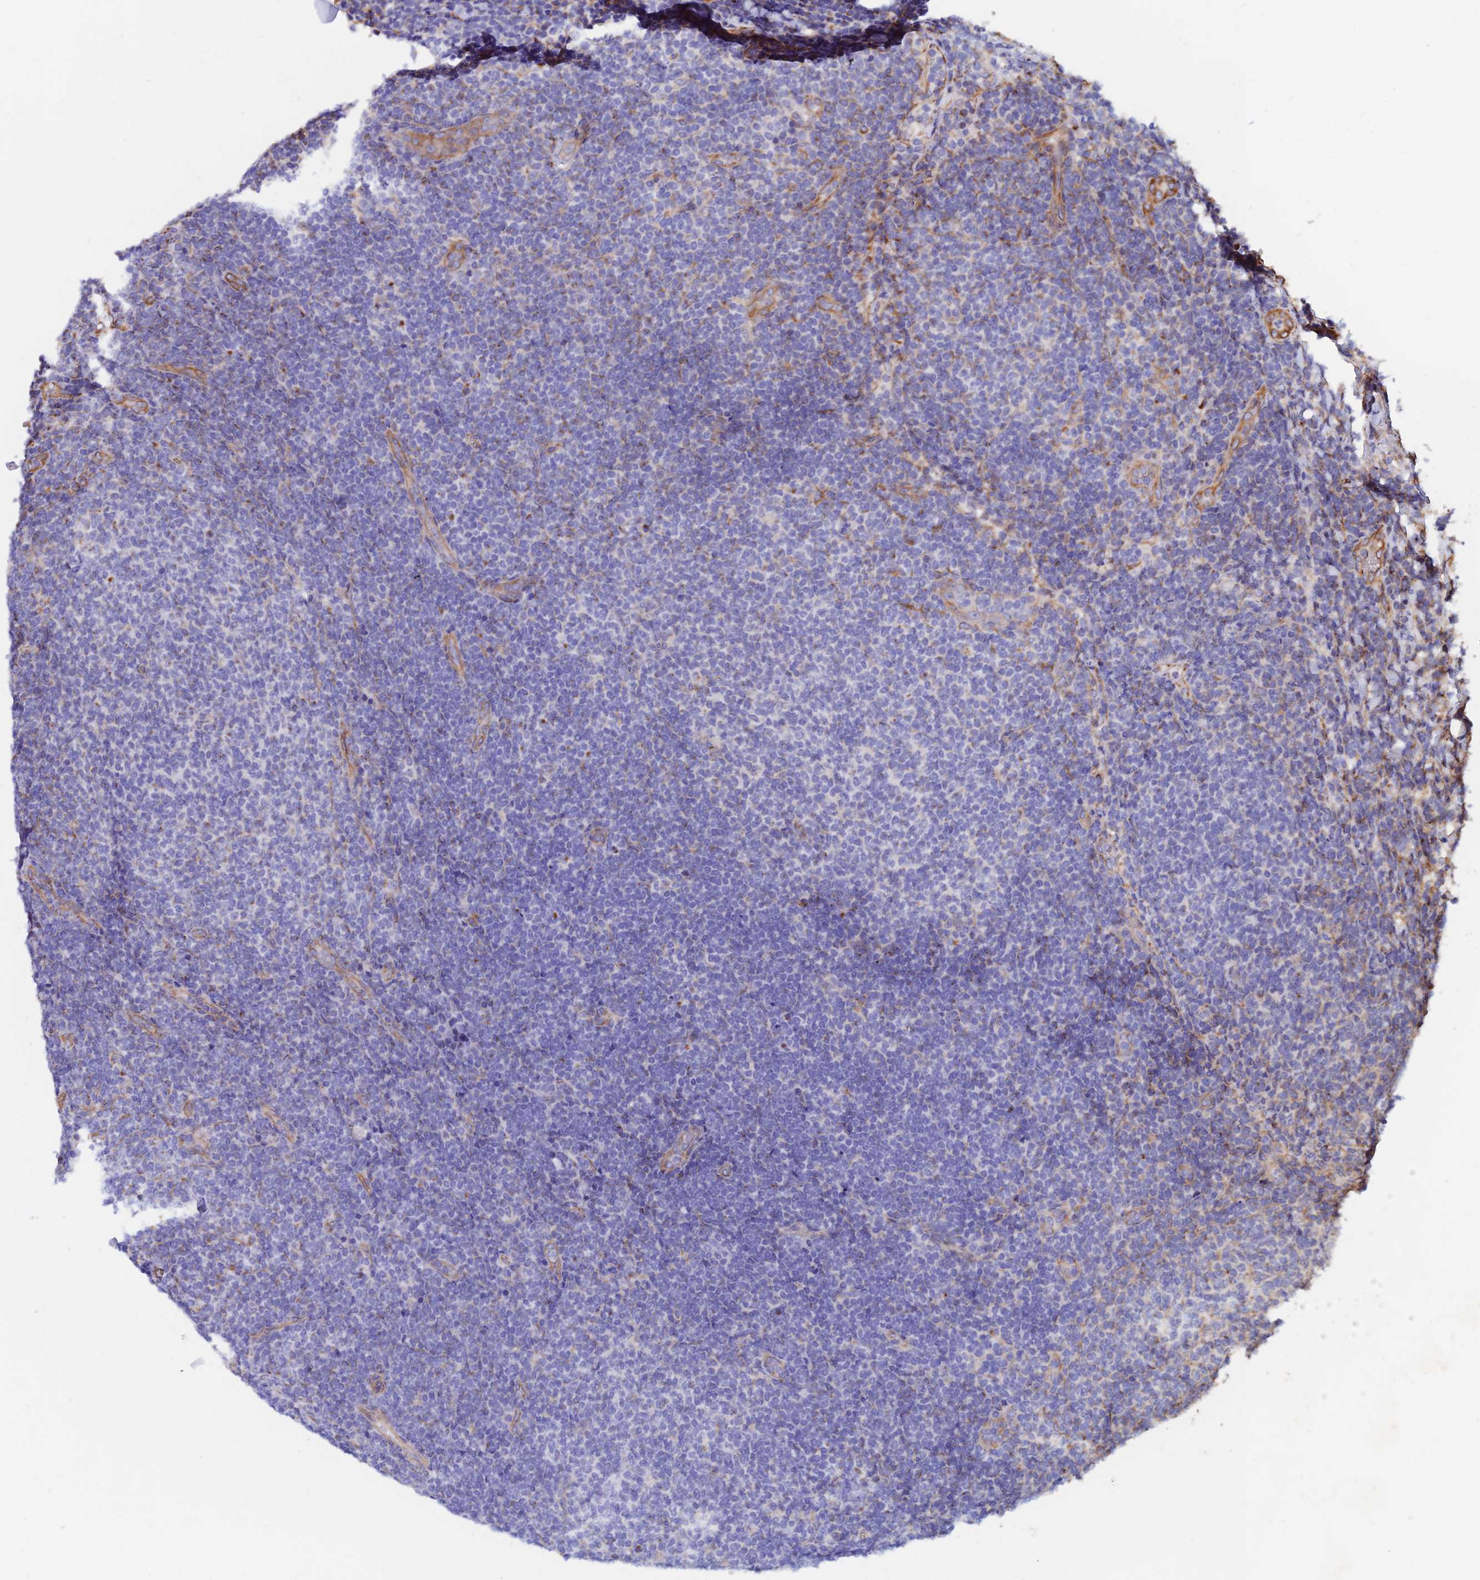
{"staining": {"intensity": "negative", "quantity": "none", "location": "none"}, "tissue": "lymphoma", "cell_type": "Tumor cells", "image_type": "cancer", "snomed": [{"axis": "morphology", "description": "Malignant lymphoma, non-Hodgkin's type, Low grade"}, {"axis": "topography", "description": "Lymph node"}], "caption": "Immunohistochemical staining of lymphoma demonstrates no significant expression in tumor cells.", "gene": "CDK18", "patient": {"sex": "male", "age": 66}}